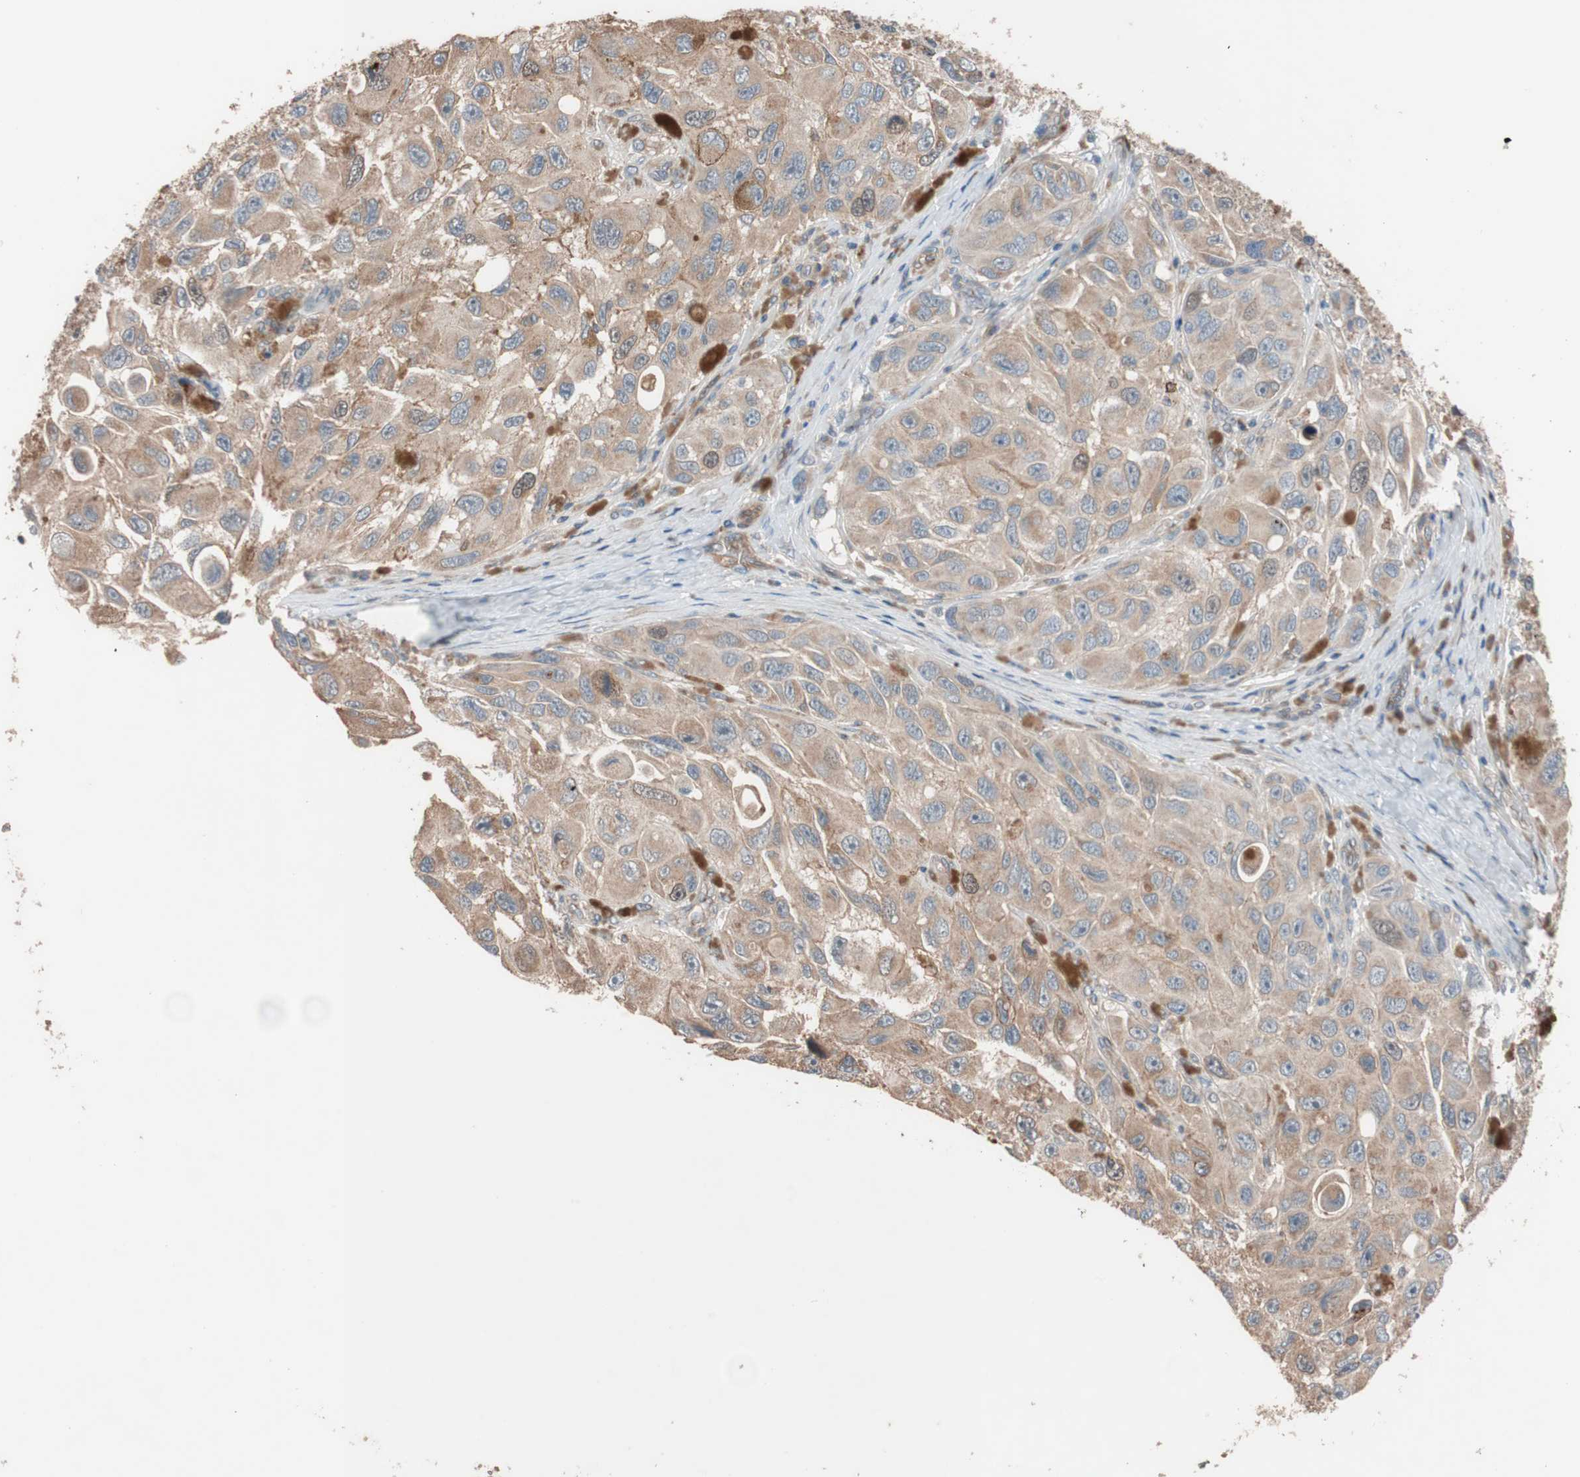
{"staining": {"intensity": "moderate", "quantity": ">75%", "location": "cytoplasmic/membranous"}, "tissue": "melanoma", "cell_type": "Tumor cells", "image_type": "cancer", "snomed": [{"axis": "morphology", "description": "Malignant melanoma, NOS"}, {"axis": "topography", "description": "Skin"}], "caption": "This image displays immunohistochemistry staining of human melanoma, with medium moderate cytoplasmic/membranous staining in about >75% of tumor cells.", "gene": "SDC4", "patient": {"sex": "female", "age": 73}}